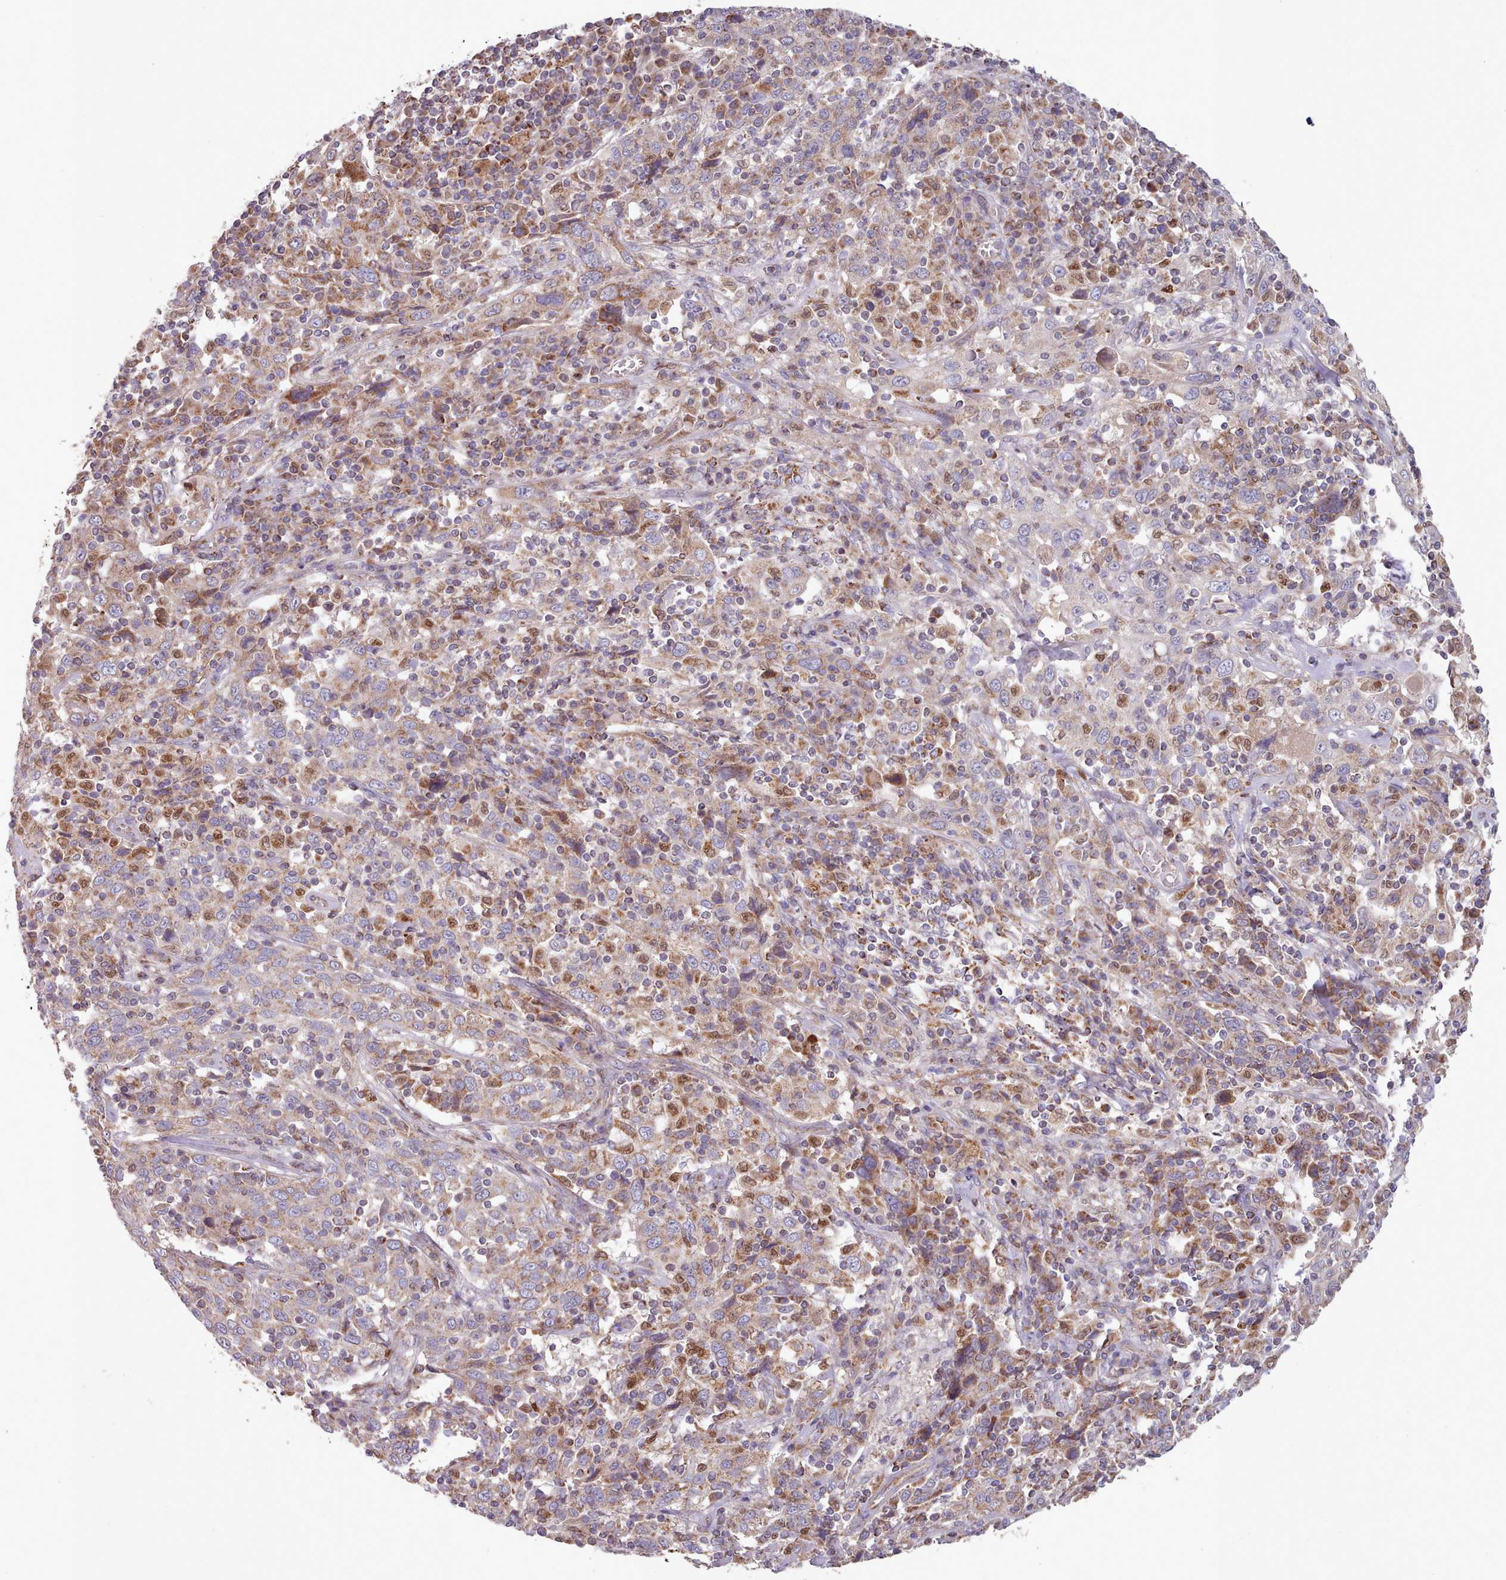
{"staining": {"intensity": "moderate", "quantity": "<25%", "location": "cytoplasmic/membranous"}, "tissue": "cervical cancer", "cell_type": "Tumor cells", "image_type": "cancer", "snomed": [{"axis": "morphology", "description": "Squamous cell carcinoma, NOS"}, {"axis": "topography", "description": "Cervix"}], "caption": "Cervical cancer stained with a brown dye shows moderate cytoplasmic/membranous positive staining in approximately <25% of tumor cells.", "gene": "HSDL2", "patient": {"sex": "female", "age": 46}}